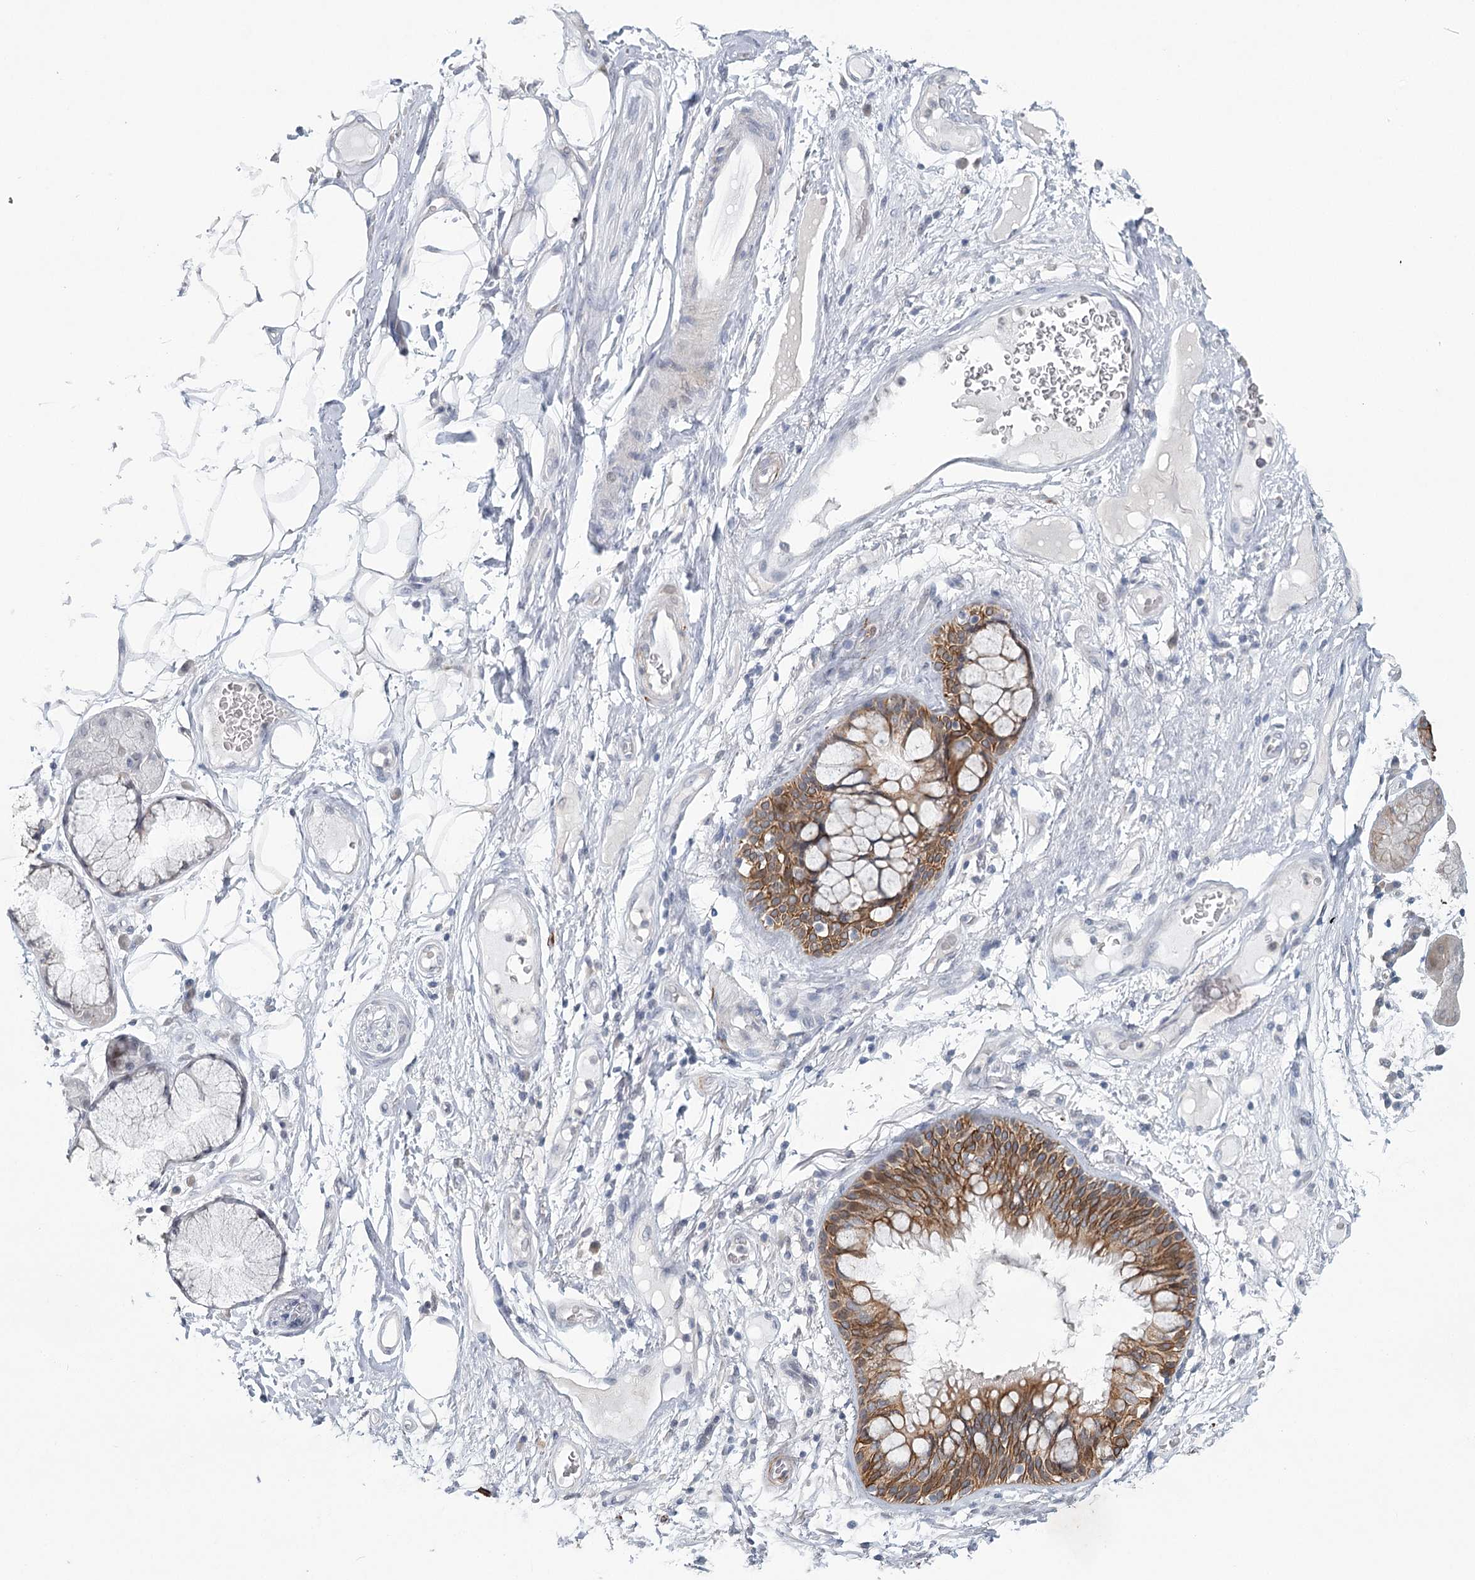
{"staining": {"intensity": "negative", "quantity": "none", "location": "none"}, "tissue": "adipose tissue", "cell_type": "Adipocytes", "image_type": "normal", "snomed": [{"axis": "morphology", "description": "Normal tissue, NOS"}, {"axis": "topography", "description": "Bronchus"}], "caption": "A high-resolution histopathology image shows immunohistochemistry (IHC) staining of unremarkable adipose tissue, which demonstrates no significant expression in adipocytes.", "gene": "TMEM70", "patient": {"sex": "male", "age": 66}}